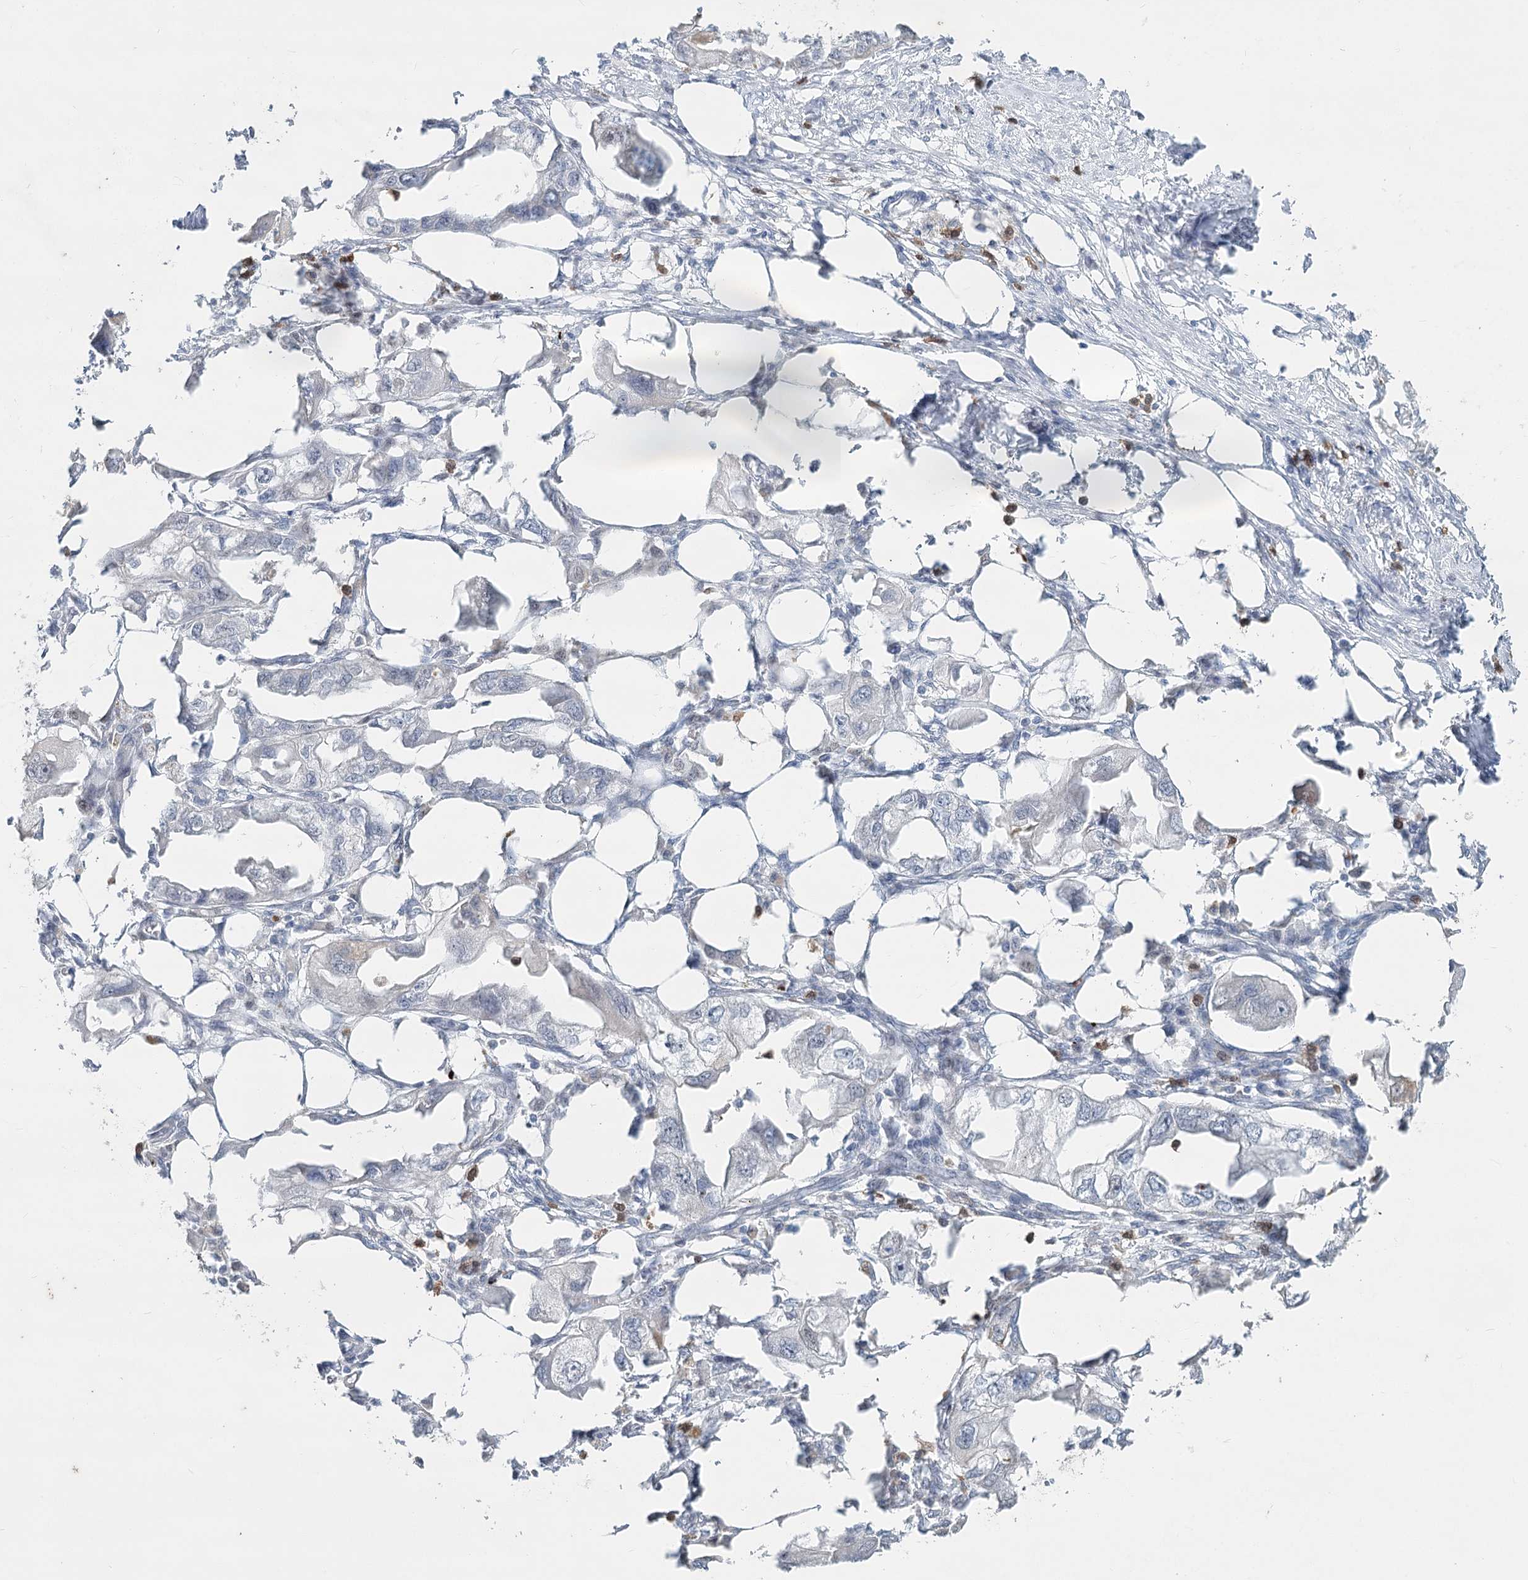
{"staining": {"intensity": "negative", "quantity": "none", "location": "none"}, "tissue": "endometrial cancer", "cell_type": "Tumor cells", "image_type": "cancer", "snomed": [{"axis": "morphology", "description": "Adenocarcinoma, NOS"}, {"axis": "morphology", "description": "Adenocarcinoma, metastatic, NOS"}, {"axis": "topography", "description": "Adipose tissue"}, {"axis": "topography", "description": "Endometrium"}], "caption": "Photomicrograph shows no significant protein staining in tumor cells of endometrial cancer (metastatic adenocarcinoma).", "gene": "ABITRAM", "patient": {"sex": "female", "age": 67}}